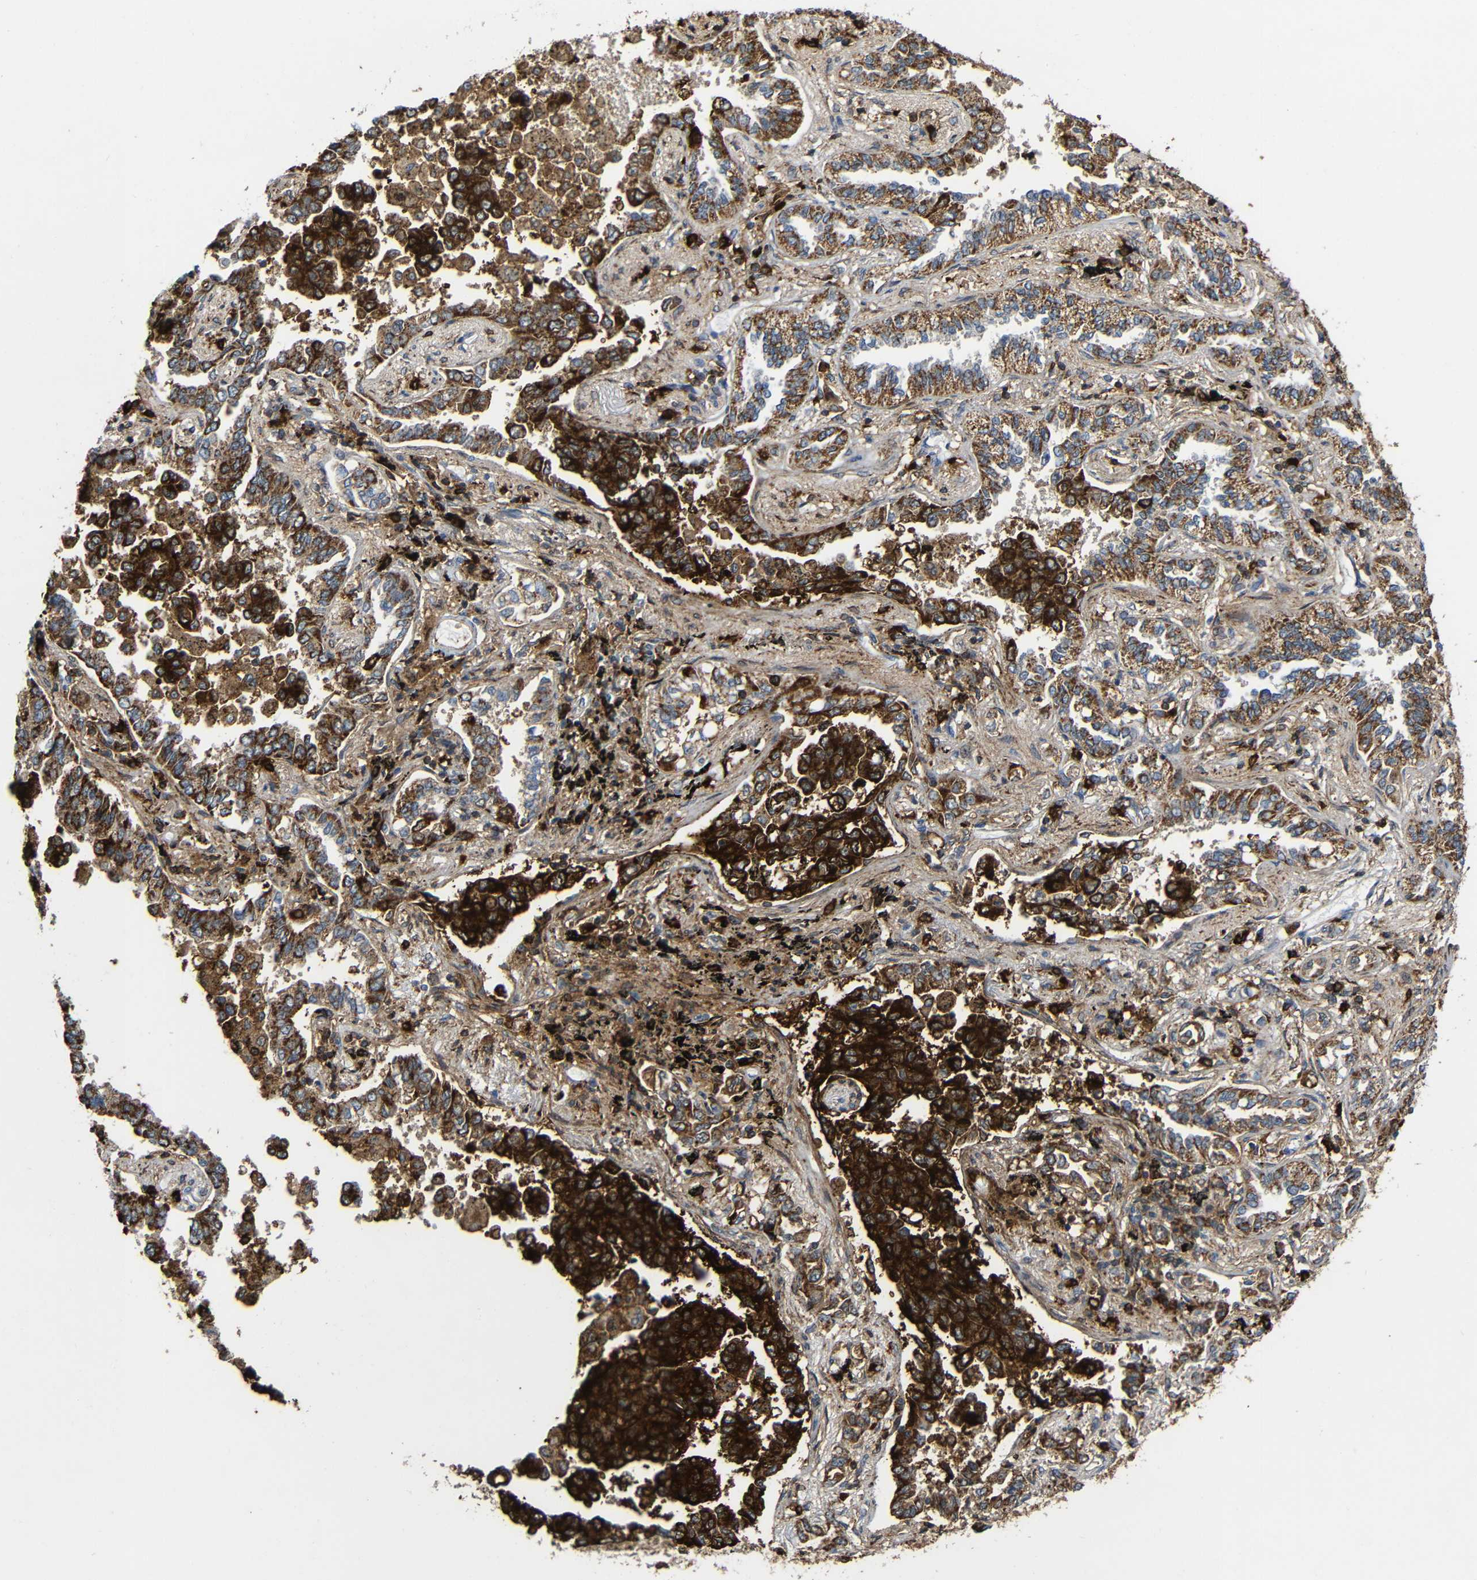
{"staining": {"intensity": "moderate", "quantity": ">75%", "location": "cytoplasmic/membranous"}, "tissue": "lung cancer", "cell_type": "Tumor cells", "image_type": "cancer", "snomed": [{"axis": "morphology", "description": "Normal tissue, NOS"}, {"axis": "morphology", "description": "Adenocarcinoma, NOS"}, {"axis": "topography", "description": "Lung"}], "caption": "Lung cancer (adenocarcinoma) stained for a protein exhibits moderate cytoplasmic/membranous positivity in tumor cells.", "gene": "C1GALT1", "patient": {"sex": "male", "age": 59}}